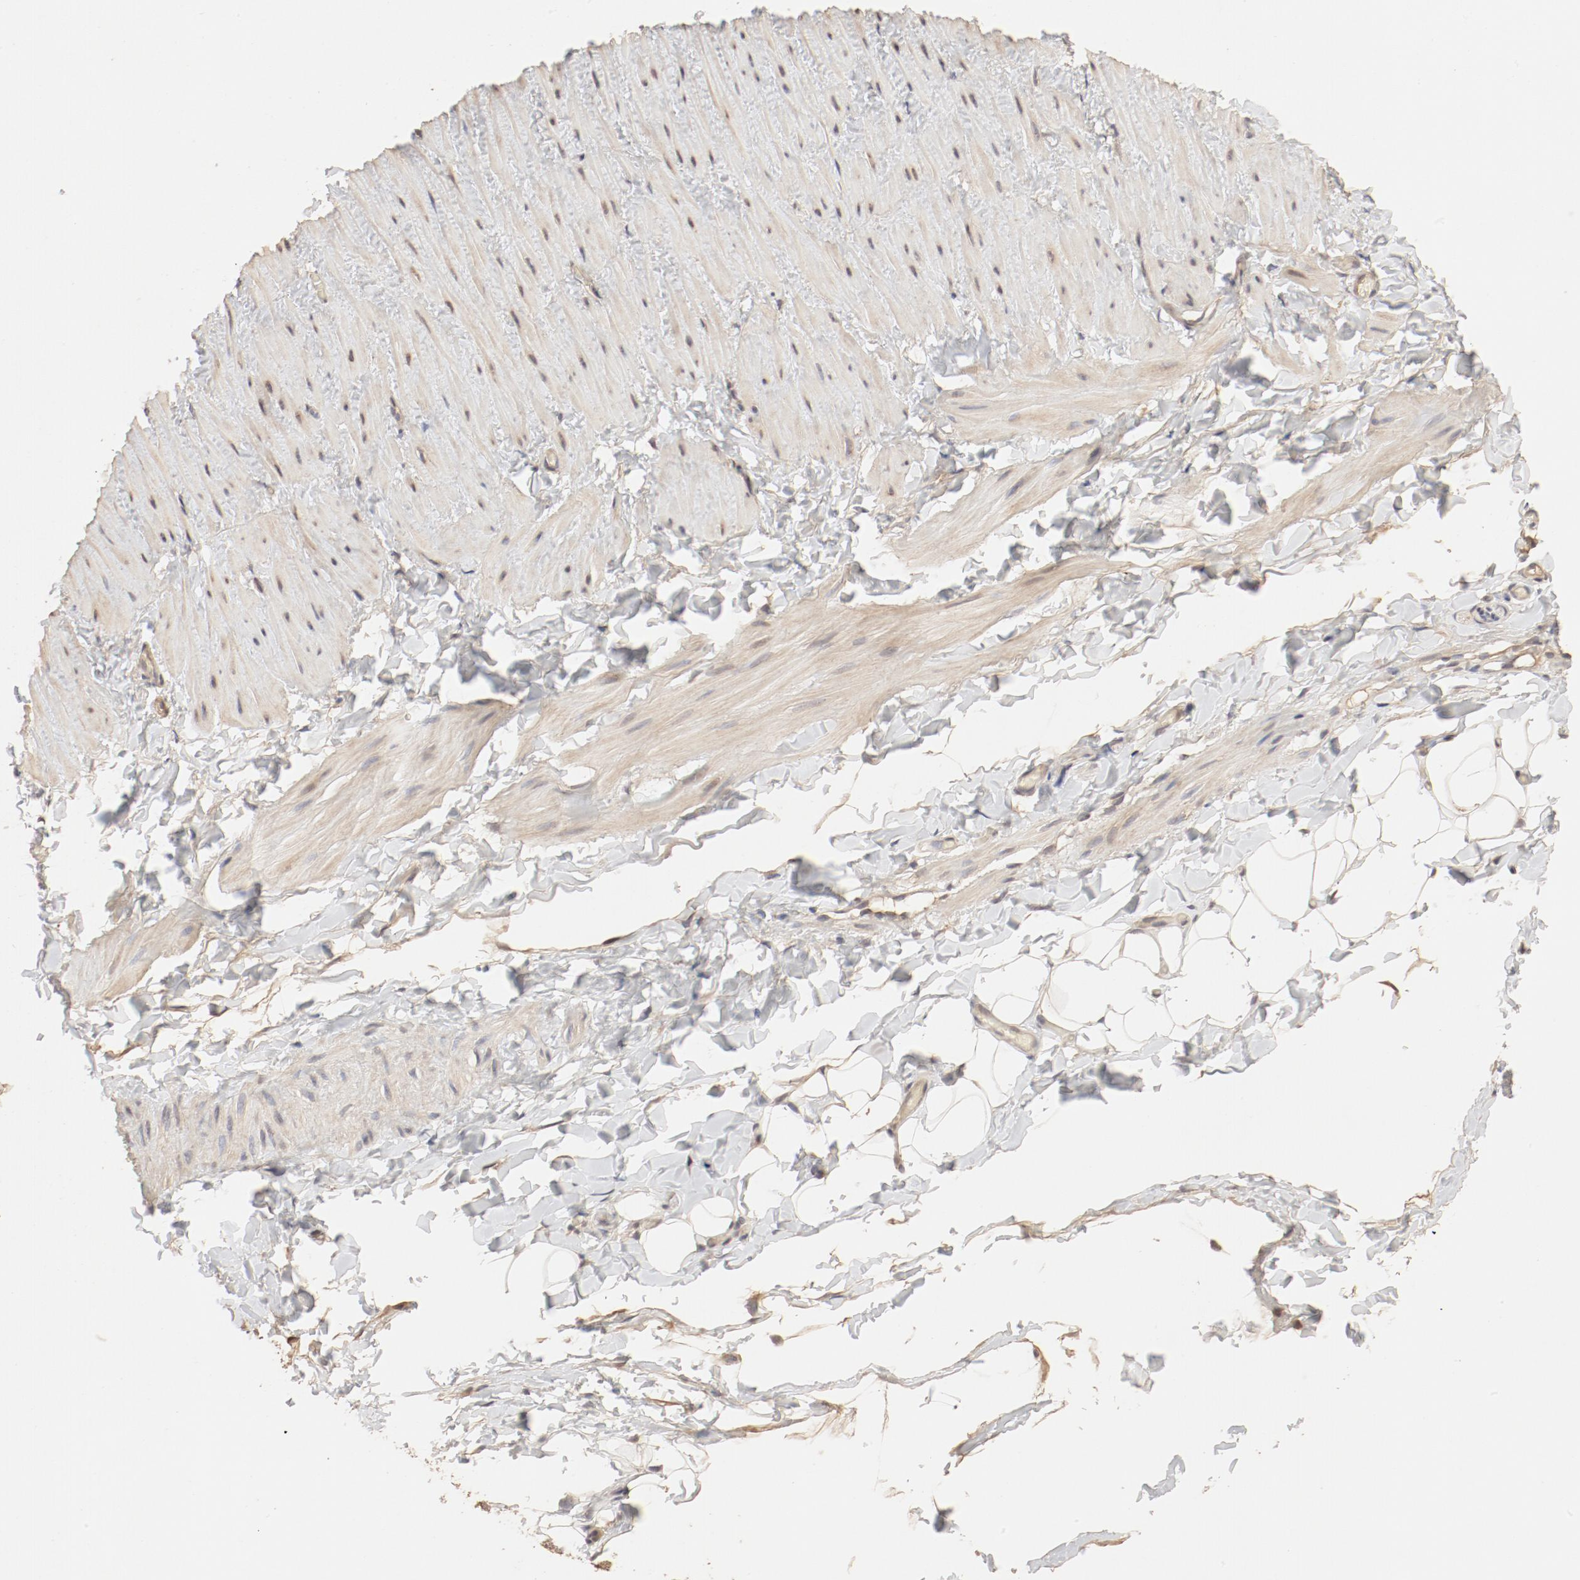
{"staining": {"intensity": "moderate", "quantity": ">75%", "location": "cytoplasmic/membranous"}, "tissue": "adipose tissue", "cell_type": "Adipocytes", "image_type": "normal", "snomed": [{"axis": "morphology", "description": "Normal tissue, NOS"}, {"axis": "topography", "description": "Soft tissue"}], "caption": "Moderate cytoplasmic/membranous expression is seen in about >75% of adipocytes in benign adipose tissue. The staining was performed using DAB to visualize the protein expression in brown, while the nuclei were stained in blue with hematoxylin (Magnification: 20x).", "gene": "IL3RA", "patient": {"sex": "male", "age": 26}}